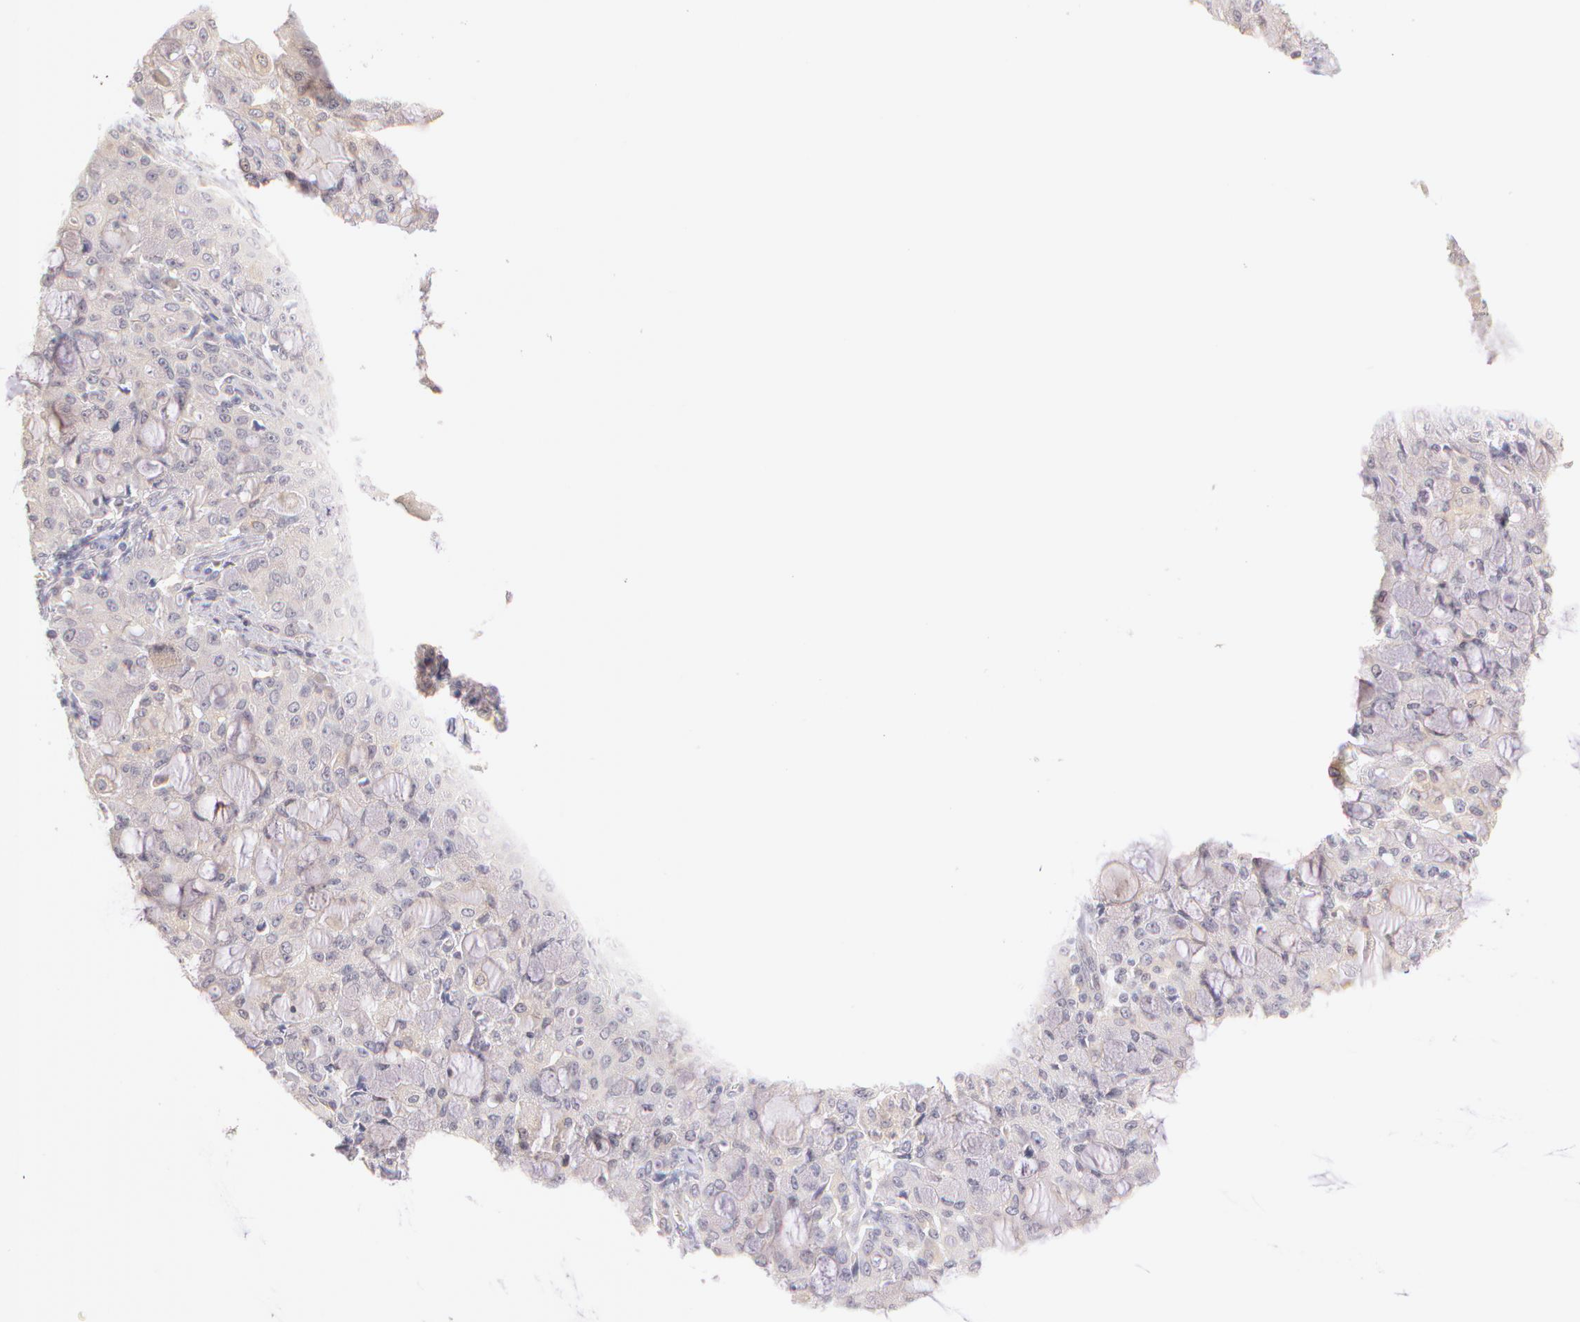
{"staining": {"intensity": "negative", "quantity": "none", "location": "none"}, "tissue": "lung cancer", "cell_type": "Tumor cells", "image_type": "cancer", "snomed": [{"axis": "morphology", "description": "Adenocarcinoma, NOS"}, {"axis": "topography", "description": "Lung"}], "caption": "Tumor cells show no significant protein positivity in lung adenocarcinoma. (DAB (3,3'-diaminobenzidine) IHC with hematoxylin counter stain).", "gene": "ZNF597", "patient": {"sex": "female", "age": 44}}